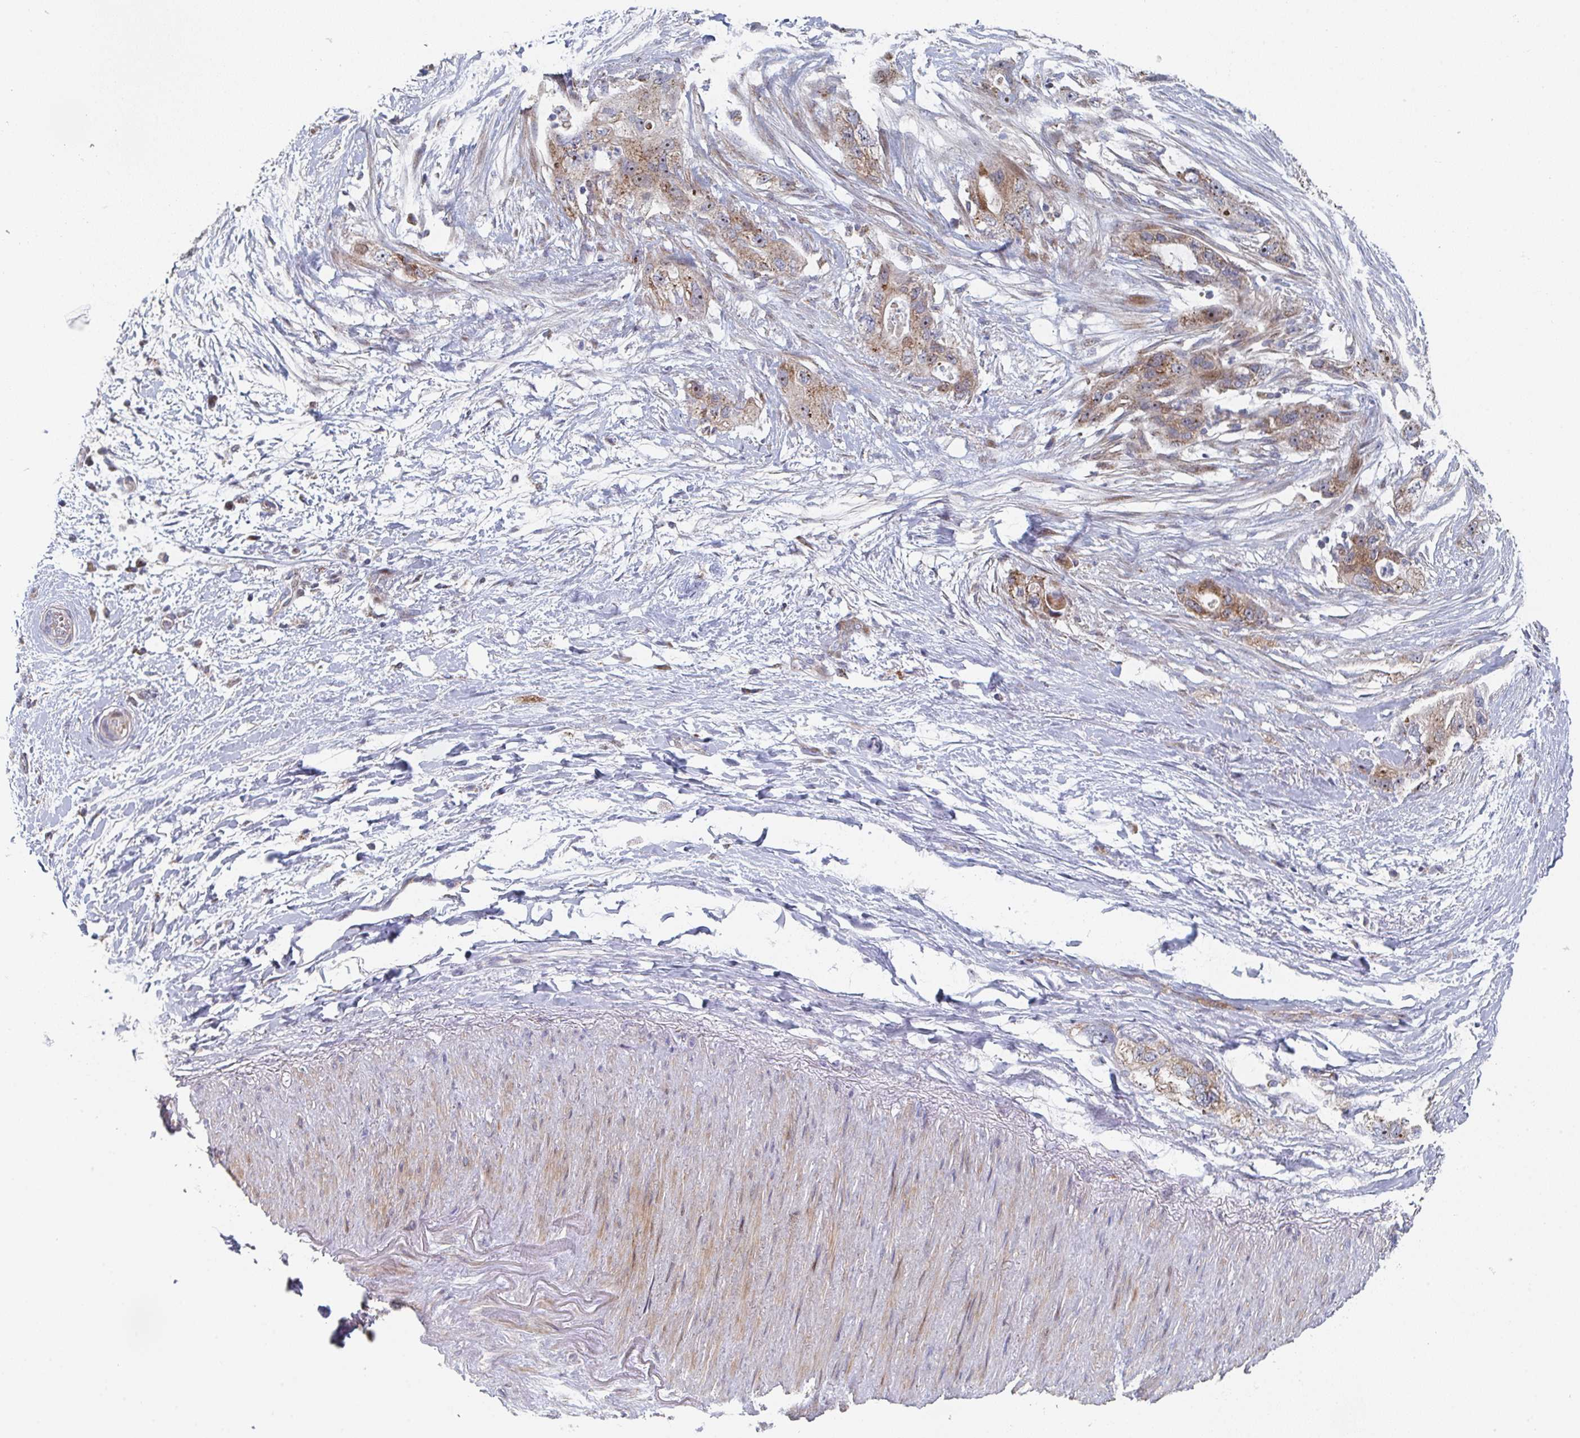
{"staining": {"intensity": "moderate", "quantity": ">75%", "location": "cytoplasmic/membranous"}, "tissue": "pancreatic cancer", "cell_type": "Tumor cells", "image_type": "cancer", "snomed": [{"axis": "morphology", "description": "Adenocarcinoma, NOS"}, {"axis": "topography", "description": "Pancreas"}], "caption": "Immunohistochemical staining of pancreatic cancer (adenocarcinoma) demonstrates moderate cytoplasmic/membranous protein expression in about >75% of tumor cells.", "gene": "ZNF644", "patient": {"sex": "female", "age": 73}}